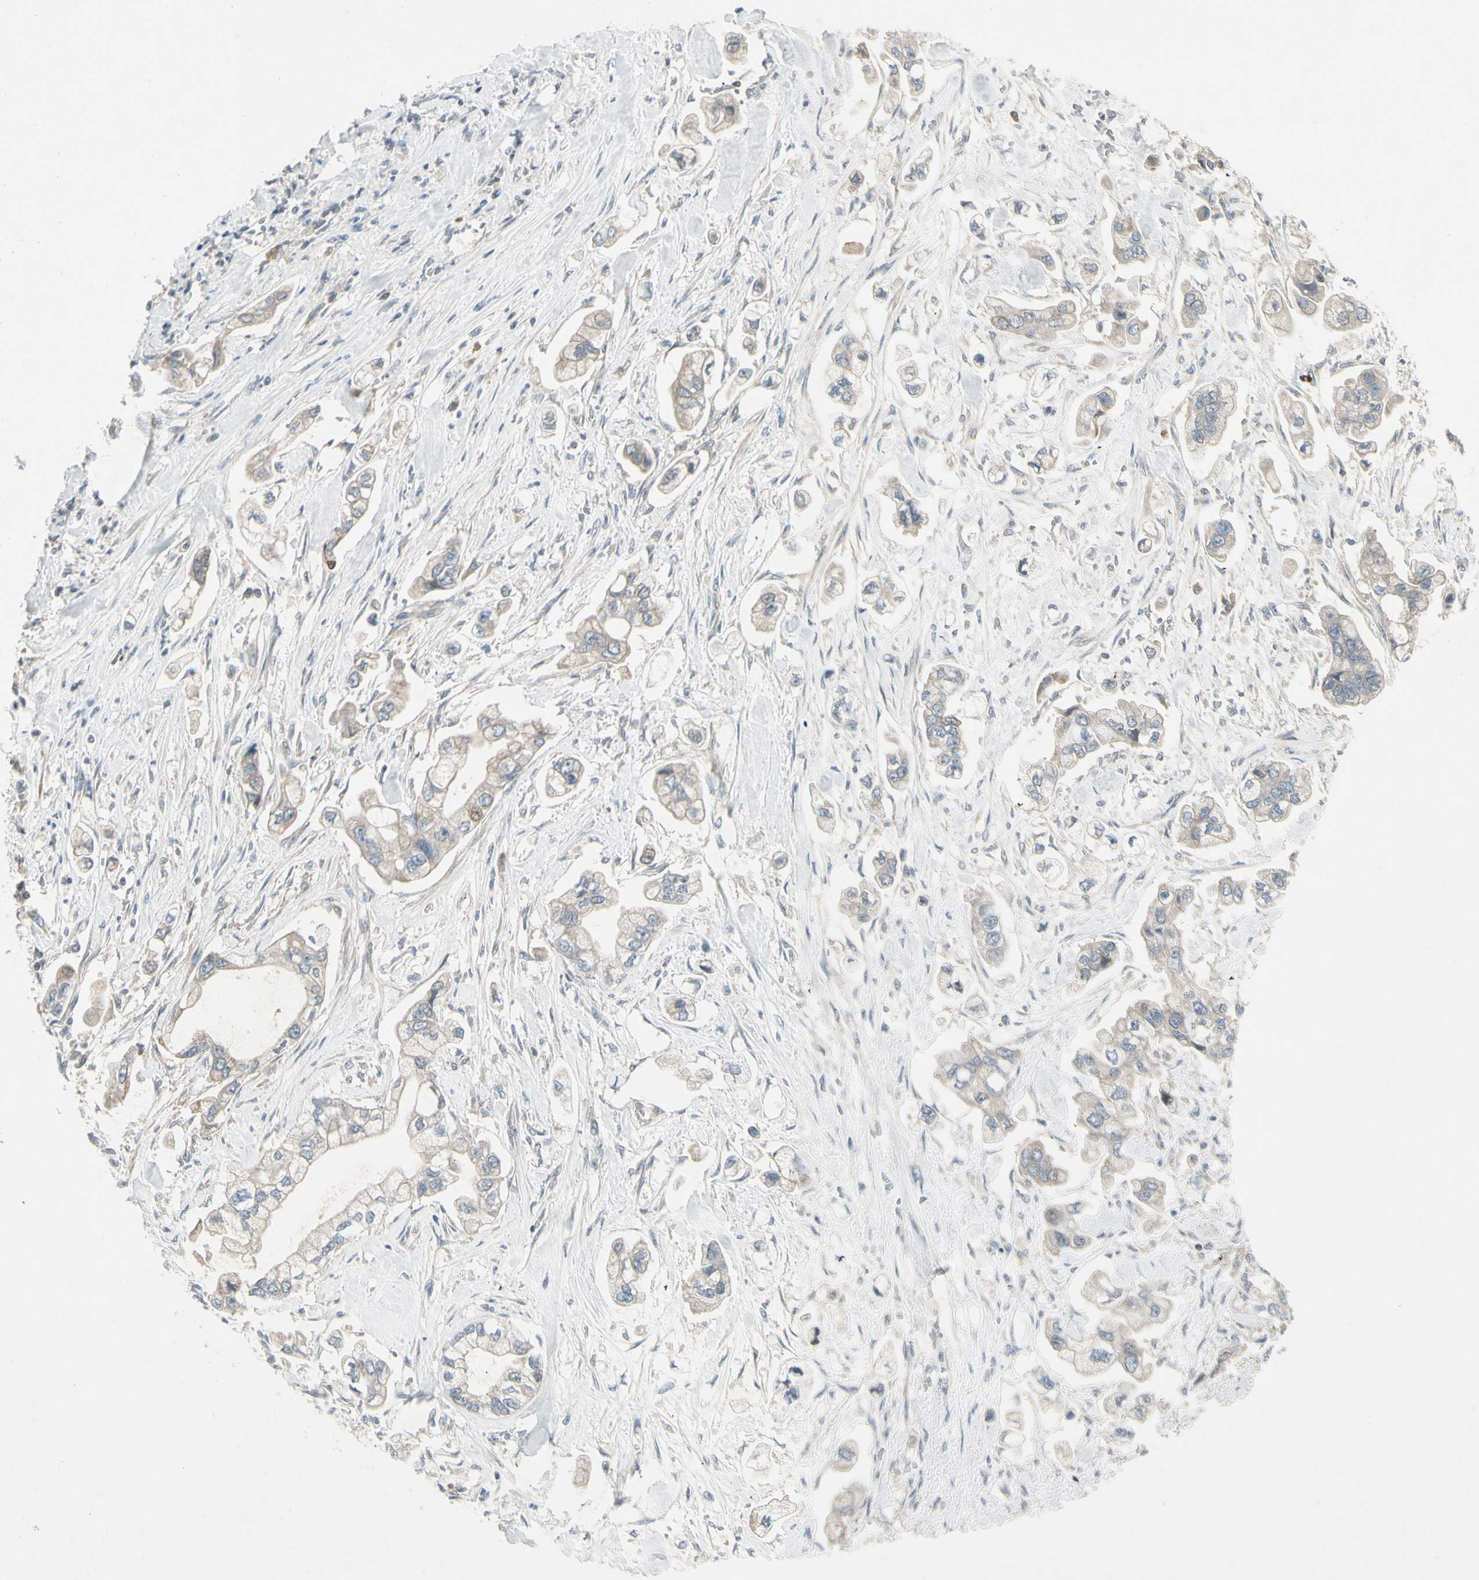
{"staining": {"intensity": "weak", "quantity": "25%-75%", "location": "cytoplasmic/membranous"}, "tissue": "stomach cancer", "cell_type": "Tumor cells", "image_type": "cancer", "snomed": [{"axis": "morphology", "description": "Adenocarcinoma, NOS"}, {"axis": "topography", "description": "Stomach"}], "caption": "The histopathology image exhibits a brown stain indicating the presence of a protein in the cytoplasmic/membranous of tumor cells in stomach cancer. The protein of interest is stained brown, and the nuclei are stained in blue (DAB IHC with brightfield microscopy, high magnification).", "gene": "ICAM5", "patient": {"sex": "male", "age": 62}}